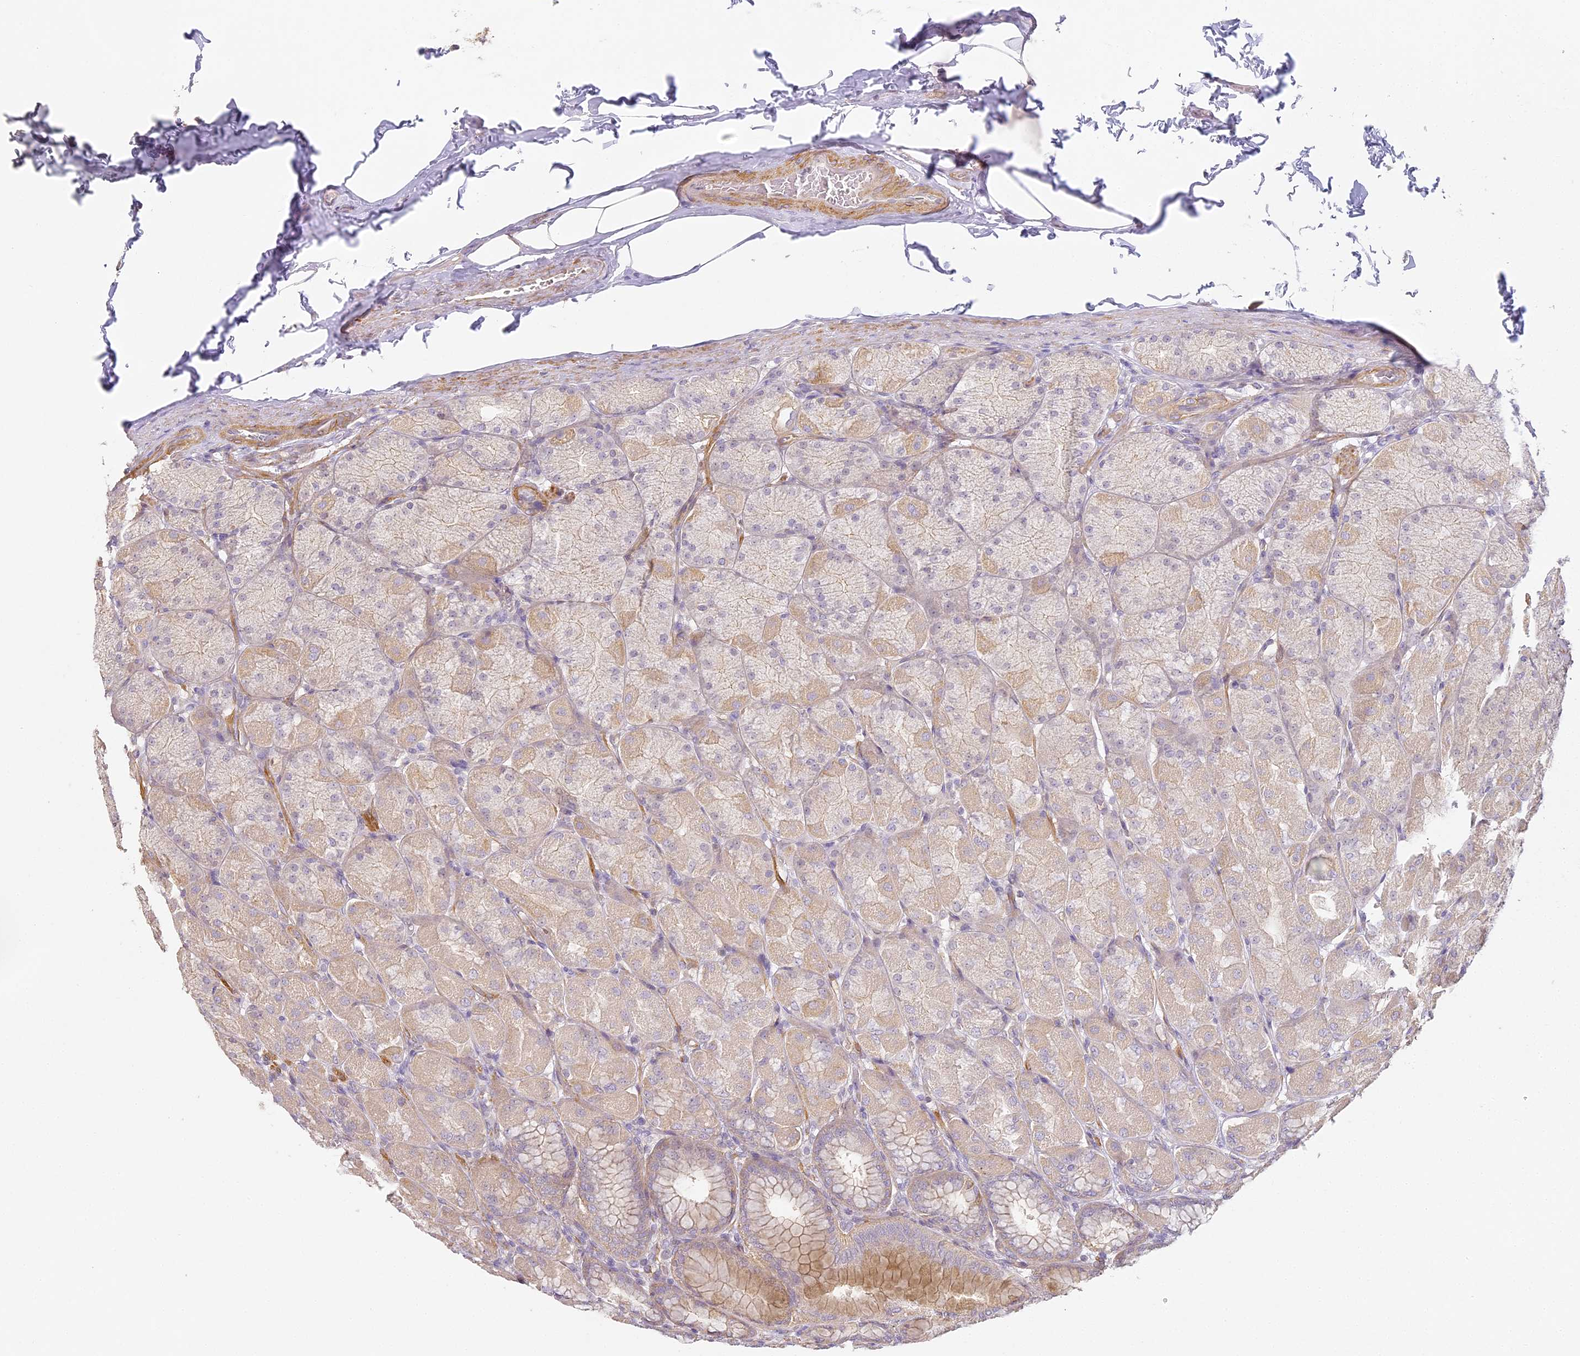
{"staining": {"intensity": "moderate", "quantity": "25%-75%", "location": "cytoplasmic/membranous"}, "tissue": "stomach", "cell_type": "Glandular cells", "image_type": "normal", "snomed": [{"axis": "morphology", "description": "Normal tissue, NOS"}, {"axis": "topography", "description": "Stomach, upper"}], "caption": "Immunohistochemistry staining of normal stomach, which displays medium levels of moderate cytoplasmic/membranous expression in about 25%-75% of glandular cells indicating moderate cytoplasmic/membranous protein staining. The staining was performed using DAB (3,3'-diaminobenzidine) (brown) for protein detection and nuclei were counterstained in hematoxylin (blue).", "gene": "MED28", "patient": {"sex": "female", "age": 56}}